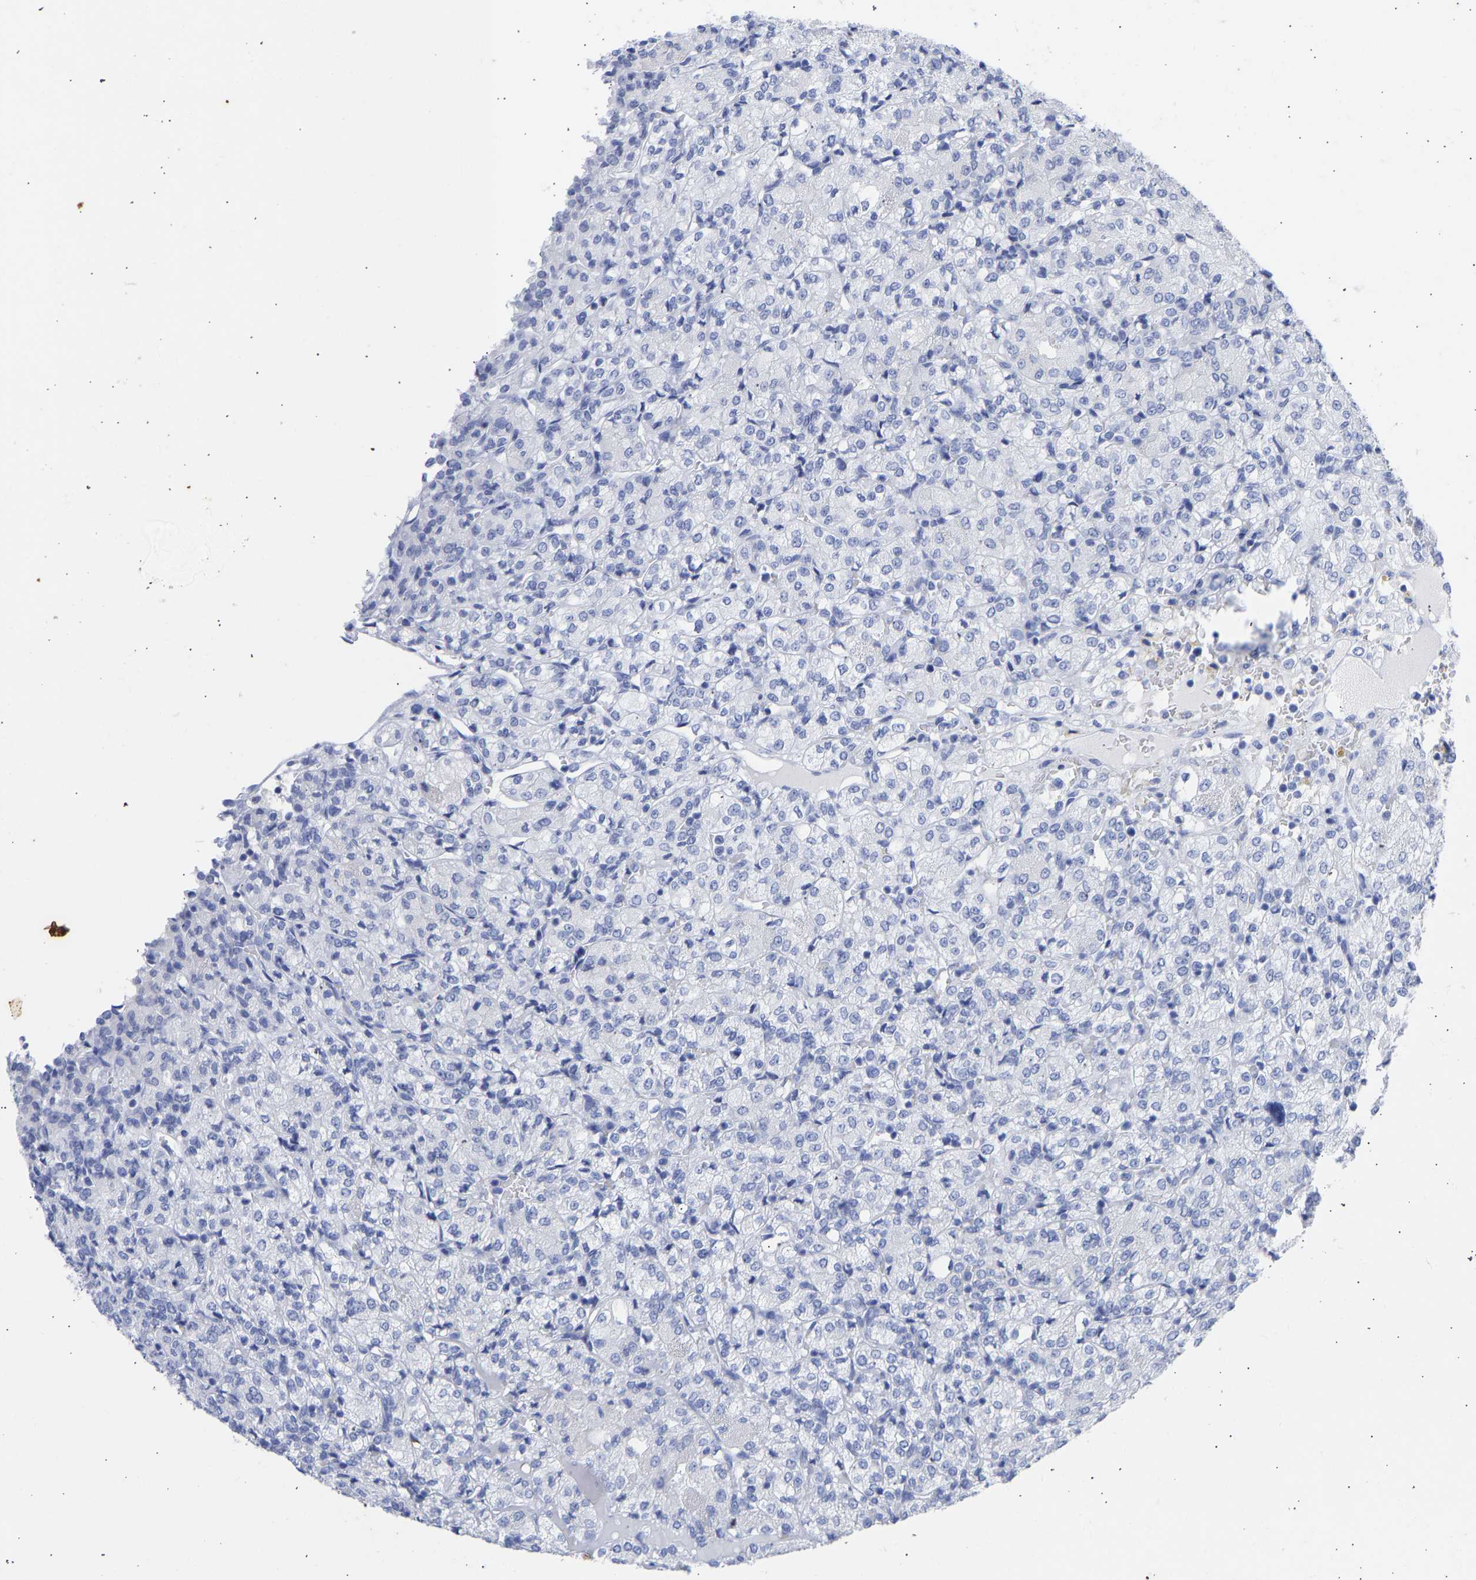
{"staining": {"intensity": "negative", "quantity": "none", "location": "none"}, "tissue": "renal cancer", "cell_type": "Tumor cells", "image_type": "cancer", "snomed": [{"axis": "morphology", "description": "Adenocarcinoma, NOS"}, {"axis": "topography", "description": "Kidney"}], "caption": "The micrograph demonstrates no staining of tumor cells in renal cancer.", "gene": "KRT1", "patient": {"sex": "male", "age": 77}}